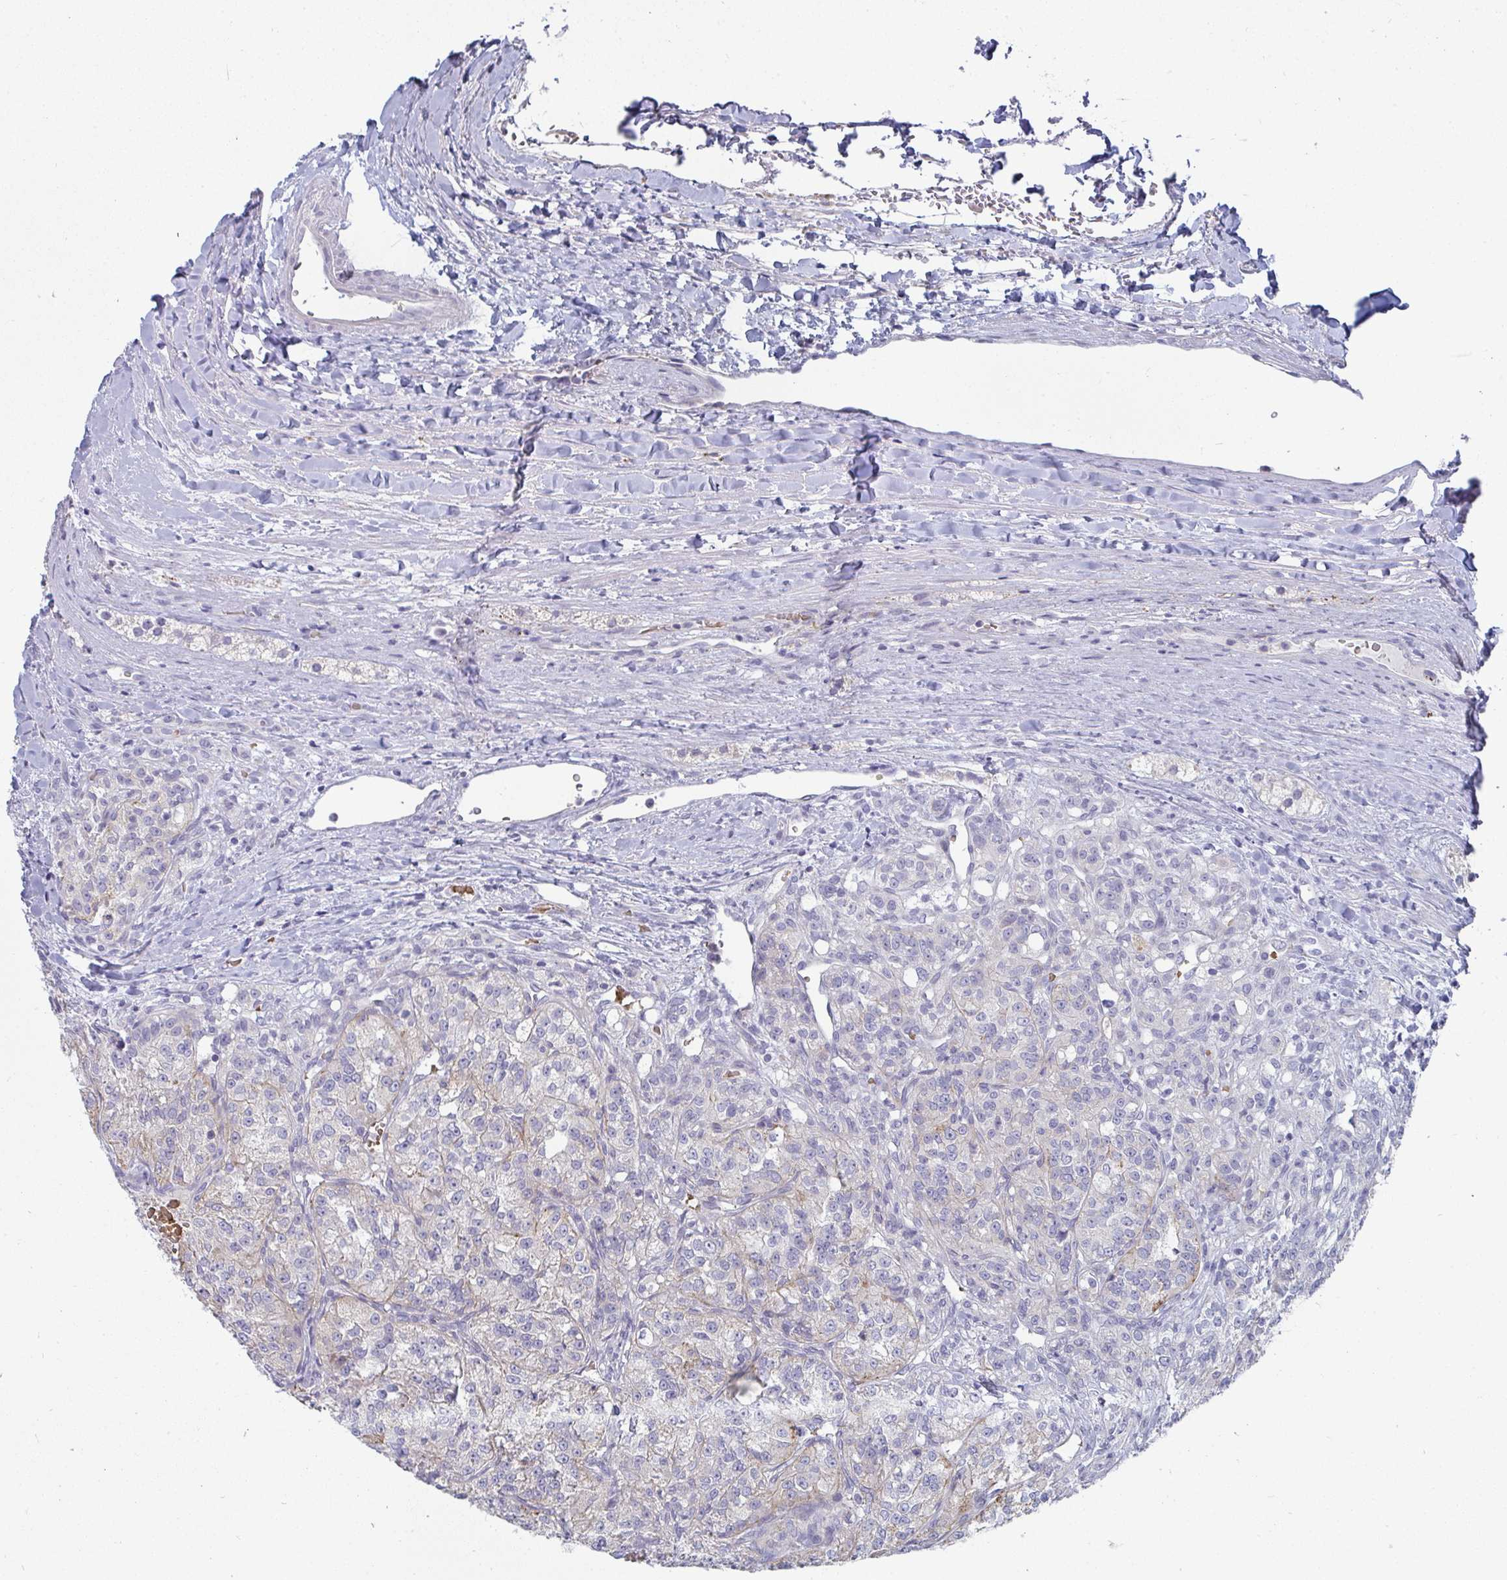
{"staining": {"intensity": "negative", "quantity": "none", "location": "none"}, "tissue": "renal cancer", "cell_type": "Tumor cells", "image_type": "cancer", "snomed": [{"axis": "morphology", "description": "Adenocarcinoma, NOS"}, {"axis": "topography", "description": "Kidney"}], "caption": "Tumor cells show no significant positivity in renal cancer (adenocarcinoma).", "gene": "SHB", "patient": {"sex": "female", "age": 63}}